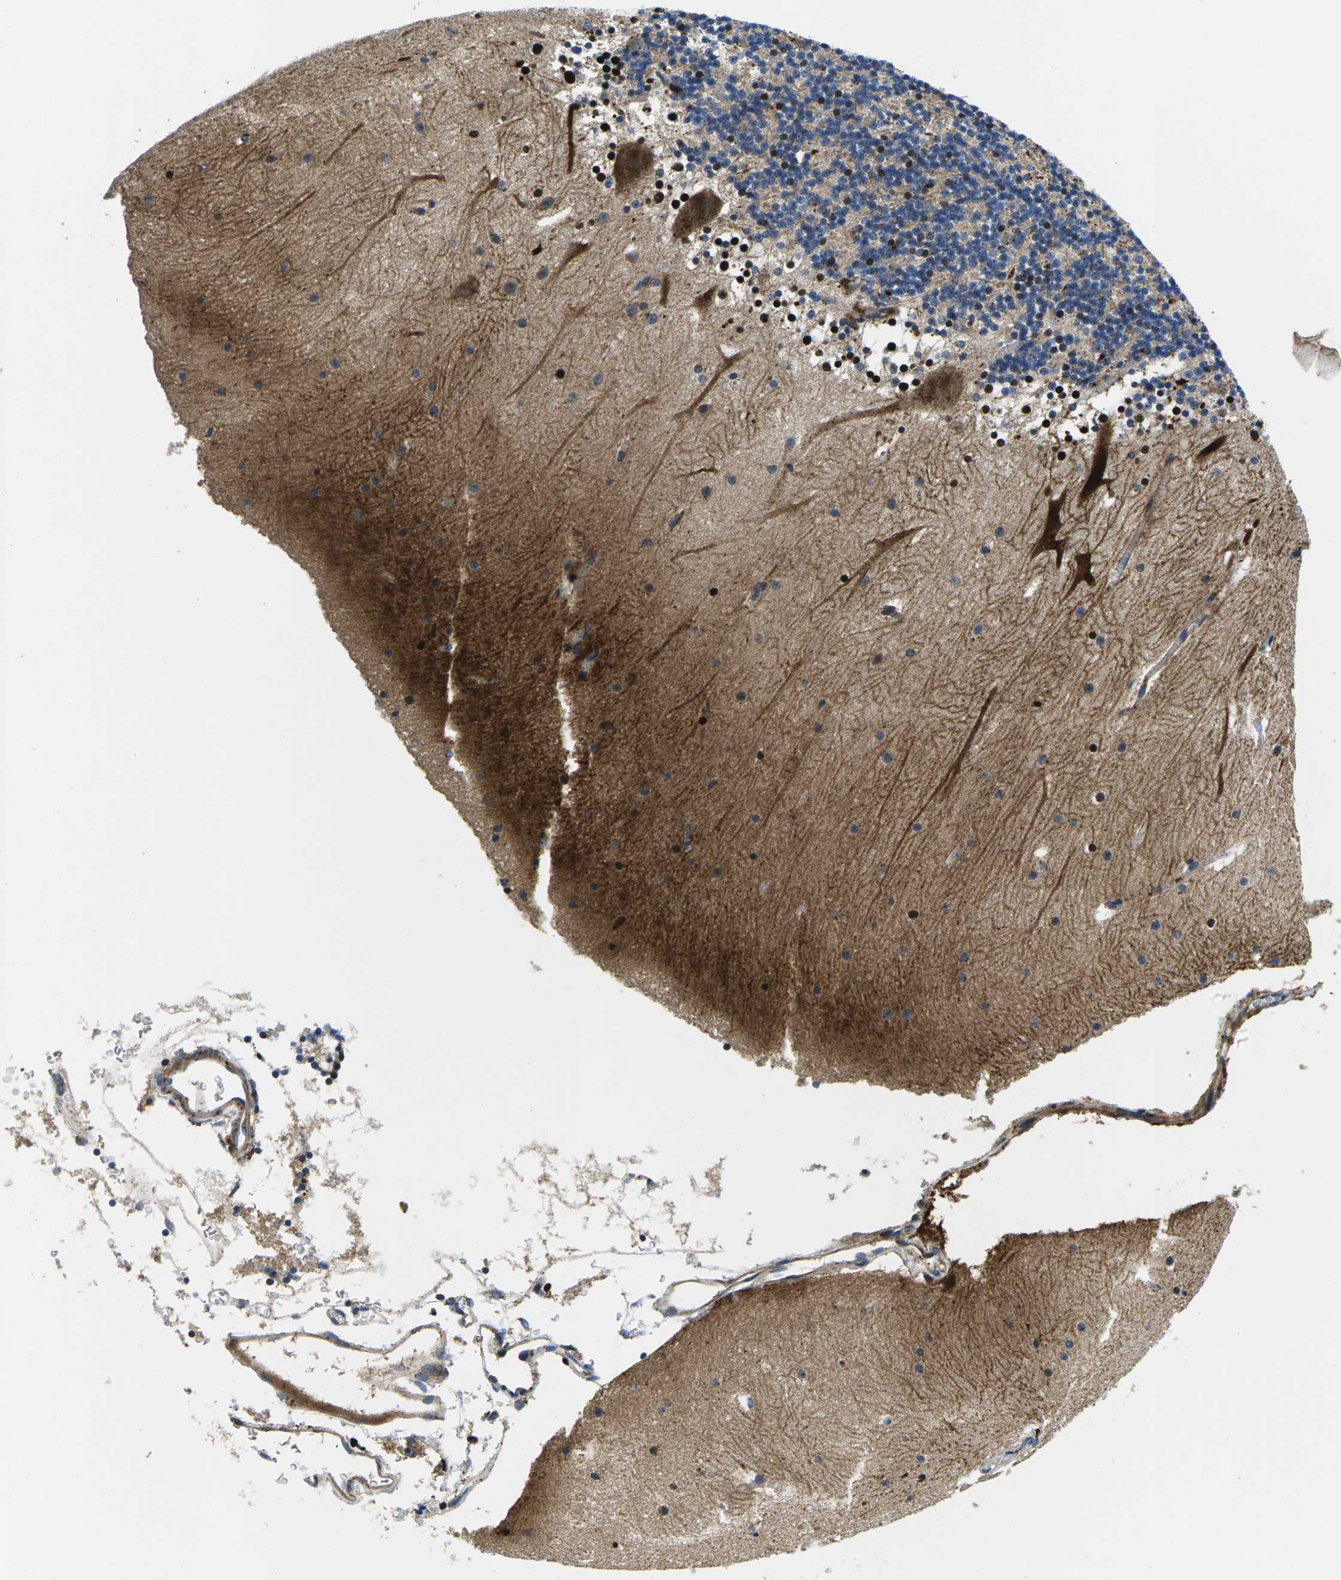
{"staining": {"intensity": "weak", "quantity": "25%-75%", "location": "cytoplasmic/membranous"}, "tissue": "cerebellum", "cell_type": "Cells in granular layer", "image_type": "normal", "snomed": [{"axis": "morphology", "description": "Normal tissue, NOS"}, {"axis": "topography", "description": "Cerebellum"}], "caption": "Protein staining of normal cerebellum exhibits weak cytoplasmic/membranous expression in approximately 25%-75% of cells in granular layer. The staining was performed using DAB (3,3'-diaminobenzidine) to visualize the protein expression in brown, while the nuclei were stained in blue with hematoxylin (Magnification: 20x).", "gene": "PLCE1", "patient": {"sex": "male", "age": 45}}